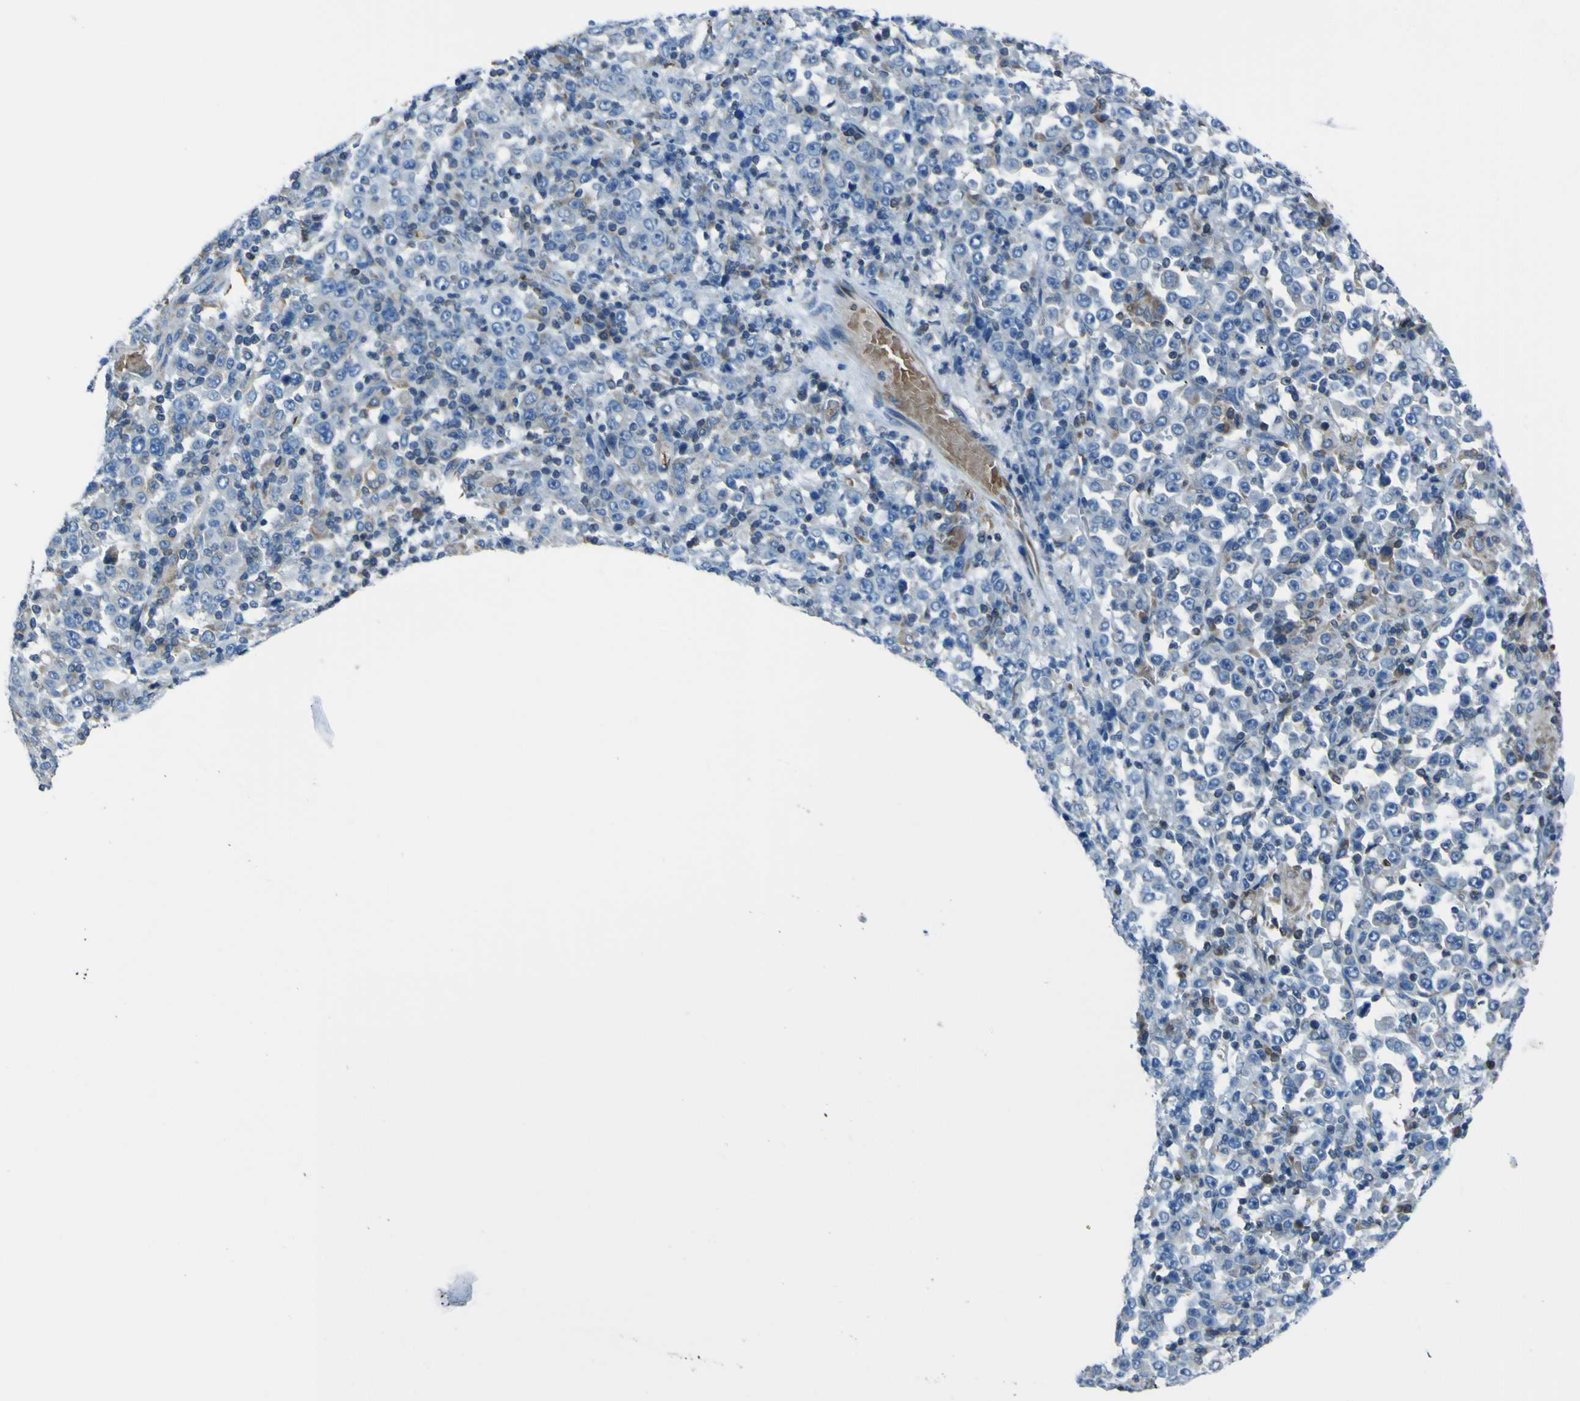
{"staining": {"intensity": "negative", "quantity": "none", "location": "none"}, "tissue": "stomach cancer", "cell_type": "Tumor cells", "image_type": "cancer", "snomed": [{"axis": "morphology", "description": "Normal tissue, NOS"}, {"axis": "morphology", "description": "Adenocarcinoma, NOS"}, {"axis": "topography", "description": "Stomach, upper"}, {"axis": "topography", "description": "Stomach"}], "caption": "DAB immunohistochemical staining of adenocarcinoma (stomach) exhibits no significant staining in tumor cells.", "gene": "STIM1", "patient": {"sex": "male", "age": 59}}